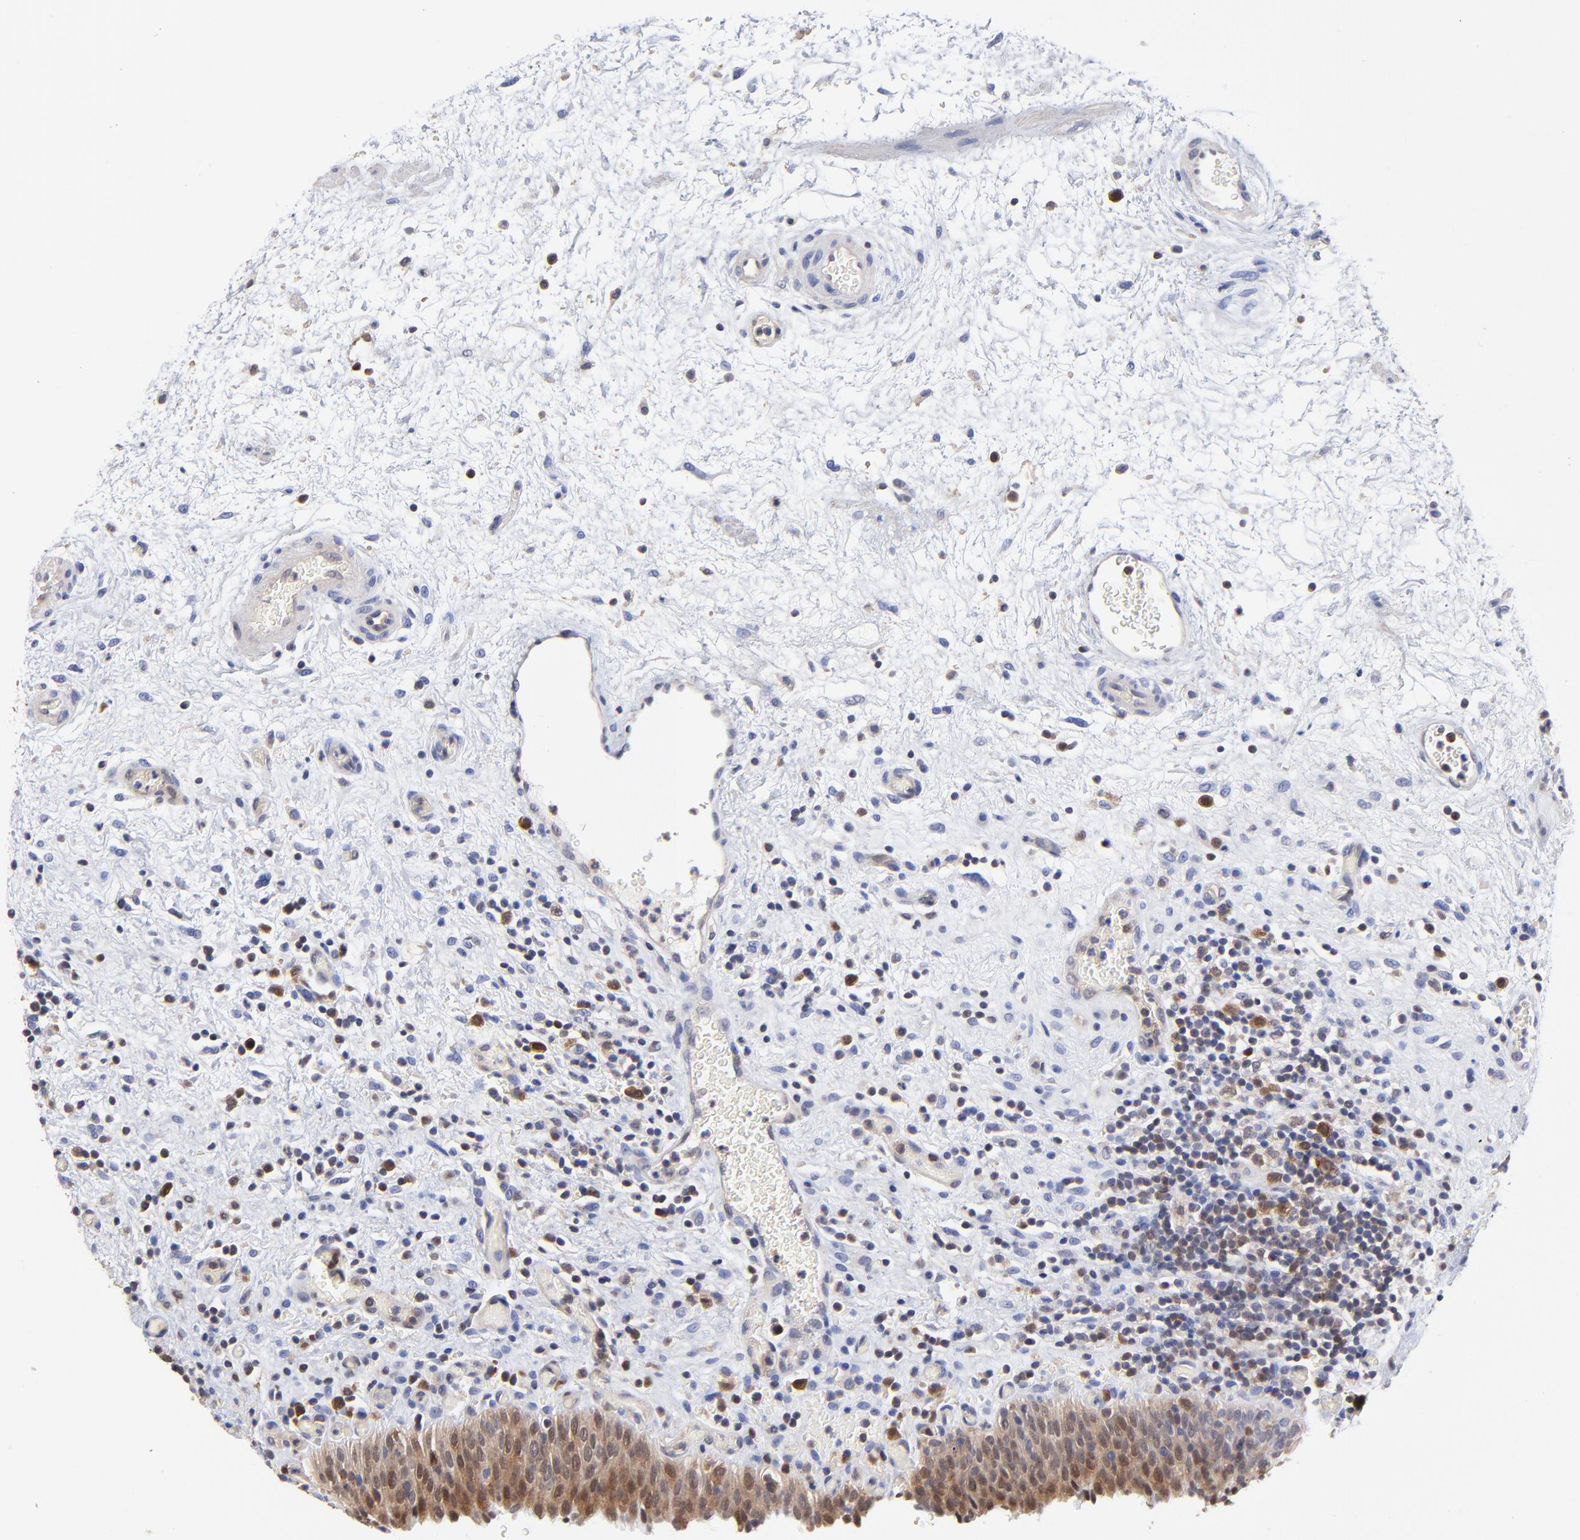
{"staining": {"intensity": "moderate", "quantity": ">75%", "location": "cytoplasmic/membranous,nuclear"}, "tissue": "urinary bladder", "cell_type": "Urothelial cells", "image_type": "normal", "snomed": [{"axis": "morphology", "description": "Normal tissue, NOS"}, {"axis": "topography", "description": "Urinary bladder"}], "caption": "Immunohistochemical staining of benign human urinary bladder exhibits medium levels of moderate cytoplasmic/membranous,nuclear expression in approximately >75% of urothelial cells. The protein of interest is shown in brown color, while the nuclei are stained blue.", "gene": "DCTPP1", "patient": {"sex": "male", "age": 51}}